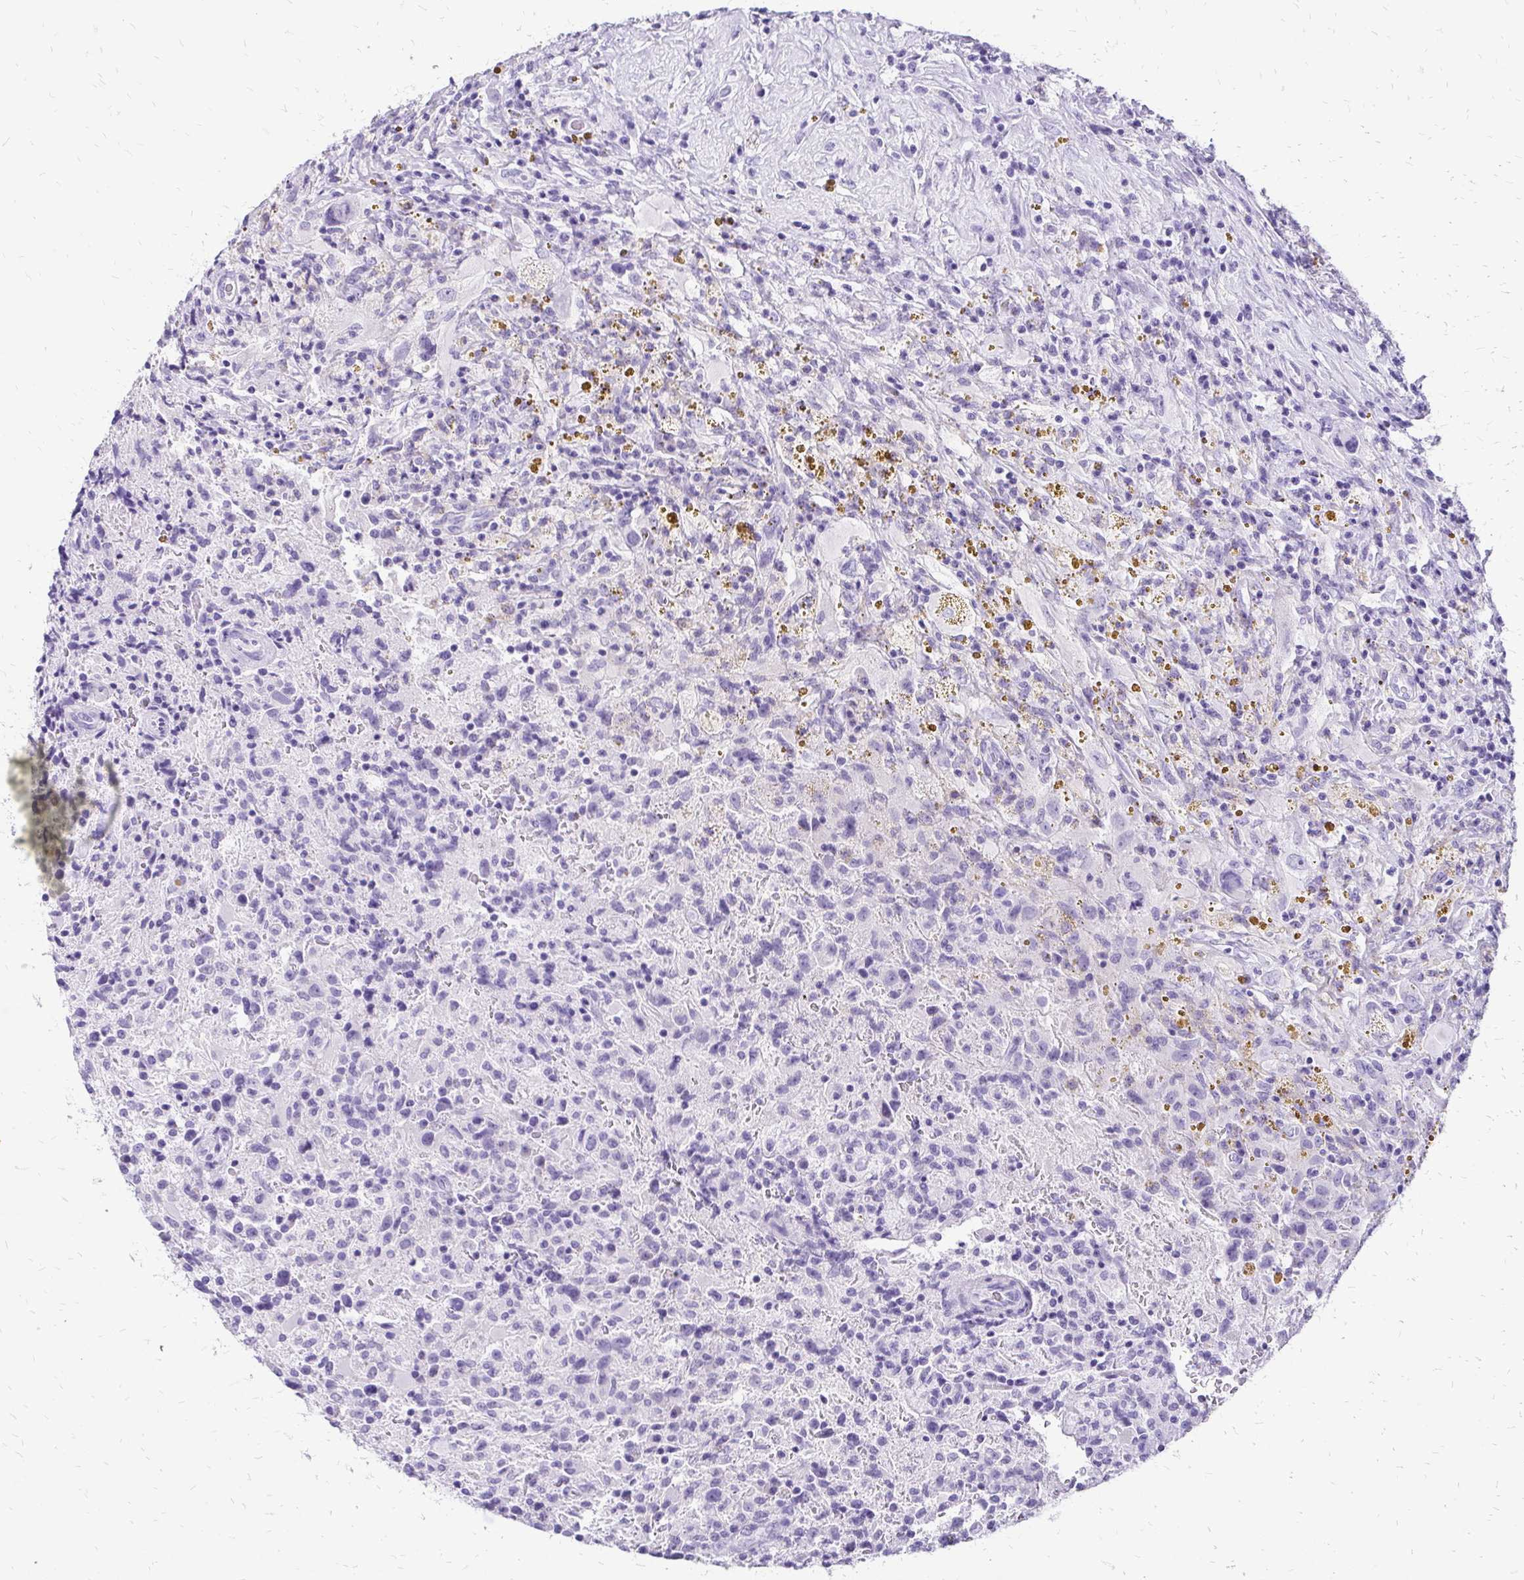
{"staining": {"intensity": "negative", "quantity": "none", "location": "none"}, "tissue": "glioma", "cell_type": "Tumor cells", "image_type": "cancer", "snomed": [{"axis": "morphology", "description": "Glioma, malignant, High grade"}, {"axis": "topography", "description": "Brain"}], "caption": "The immunohistochemistry micrograph has no significant staining in tumor cells of glioma tissue.", "gene": "SLC32A1", "patient": {"sex": "male", "age": 68}}